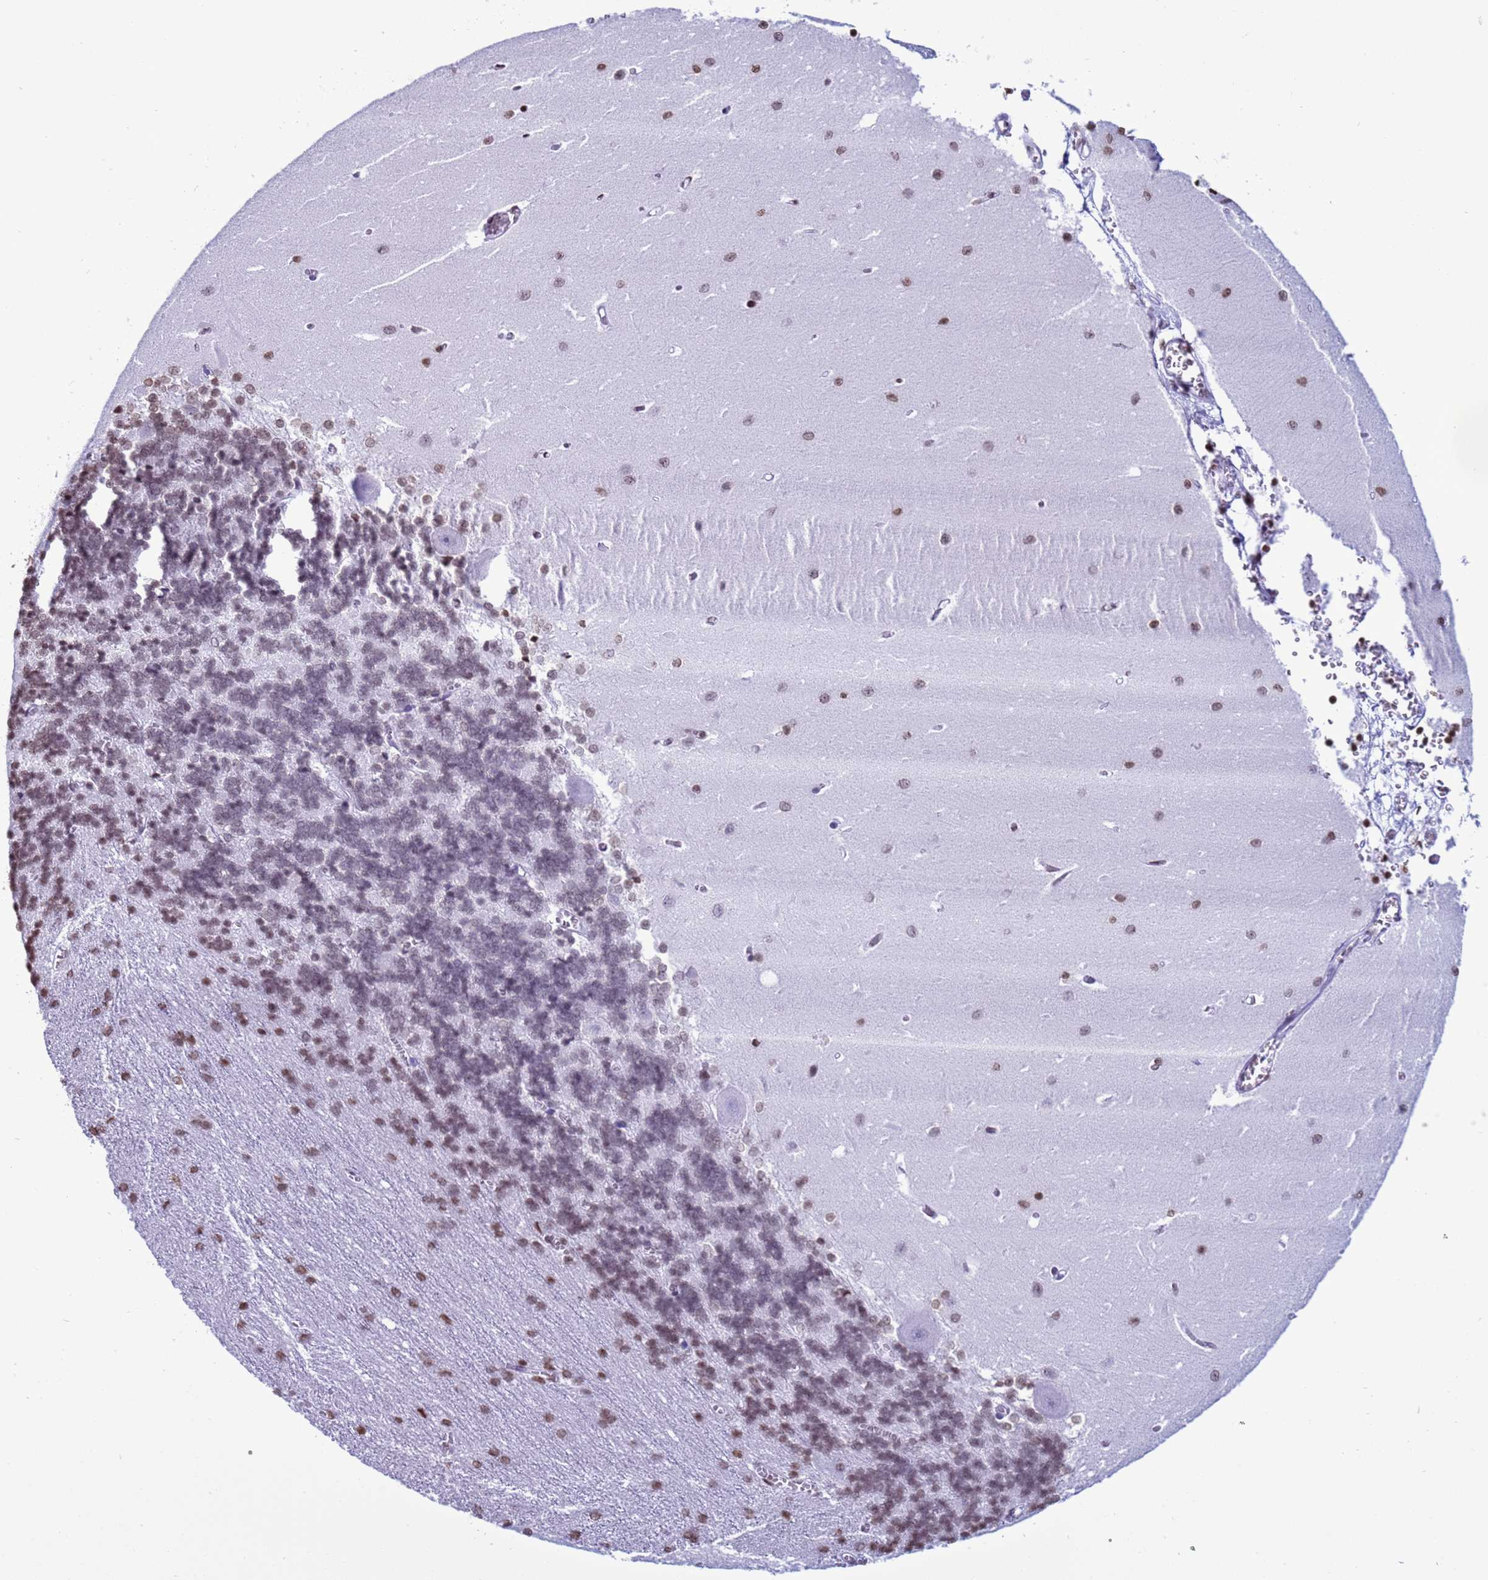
{"staining": {"intensity": "moderate", "quantity": "<25%", "location": "nuclear"}, "tissue": "cerebellum", "cell_type": "Cells in granular layer", "image_type": "normal", "snomed": [{"axis": "morphology", "description": "Normal tissue, NOS"}, {"axis": "topography", "description": "Cerebellum"}], "caption": "The immunohistochemical stain shows moderate nuclear expression in cells in granular layer of benign cerebellum. The staining was performed using DAB to visualize the protein expression in brown, while the nuclei were stained in blue with hematoxylin (Magnification: 20x).", "gene": "H4C11", "patient": {"sex": "male", "age": 37}}